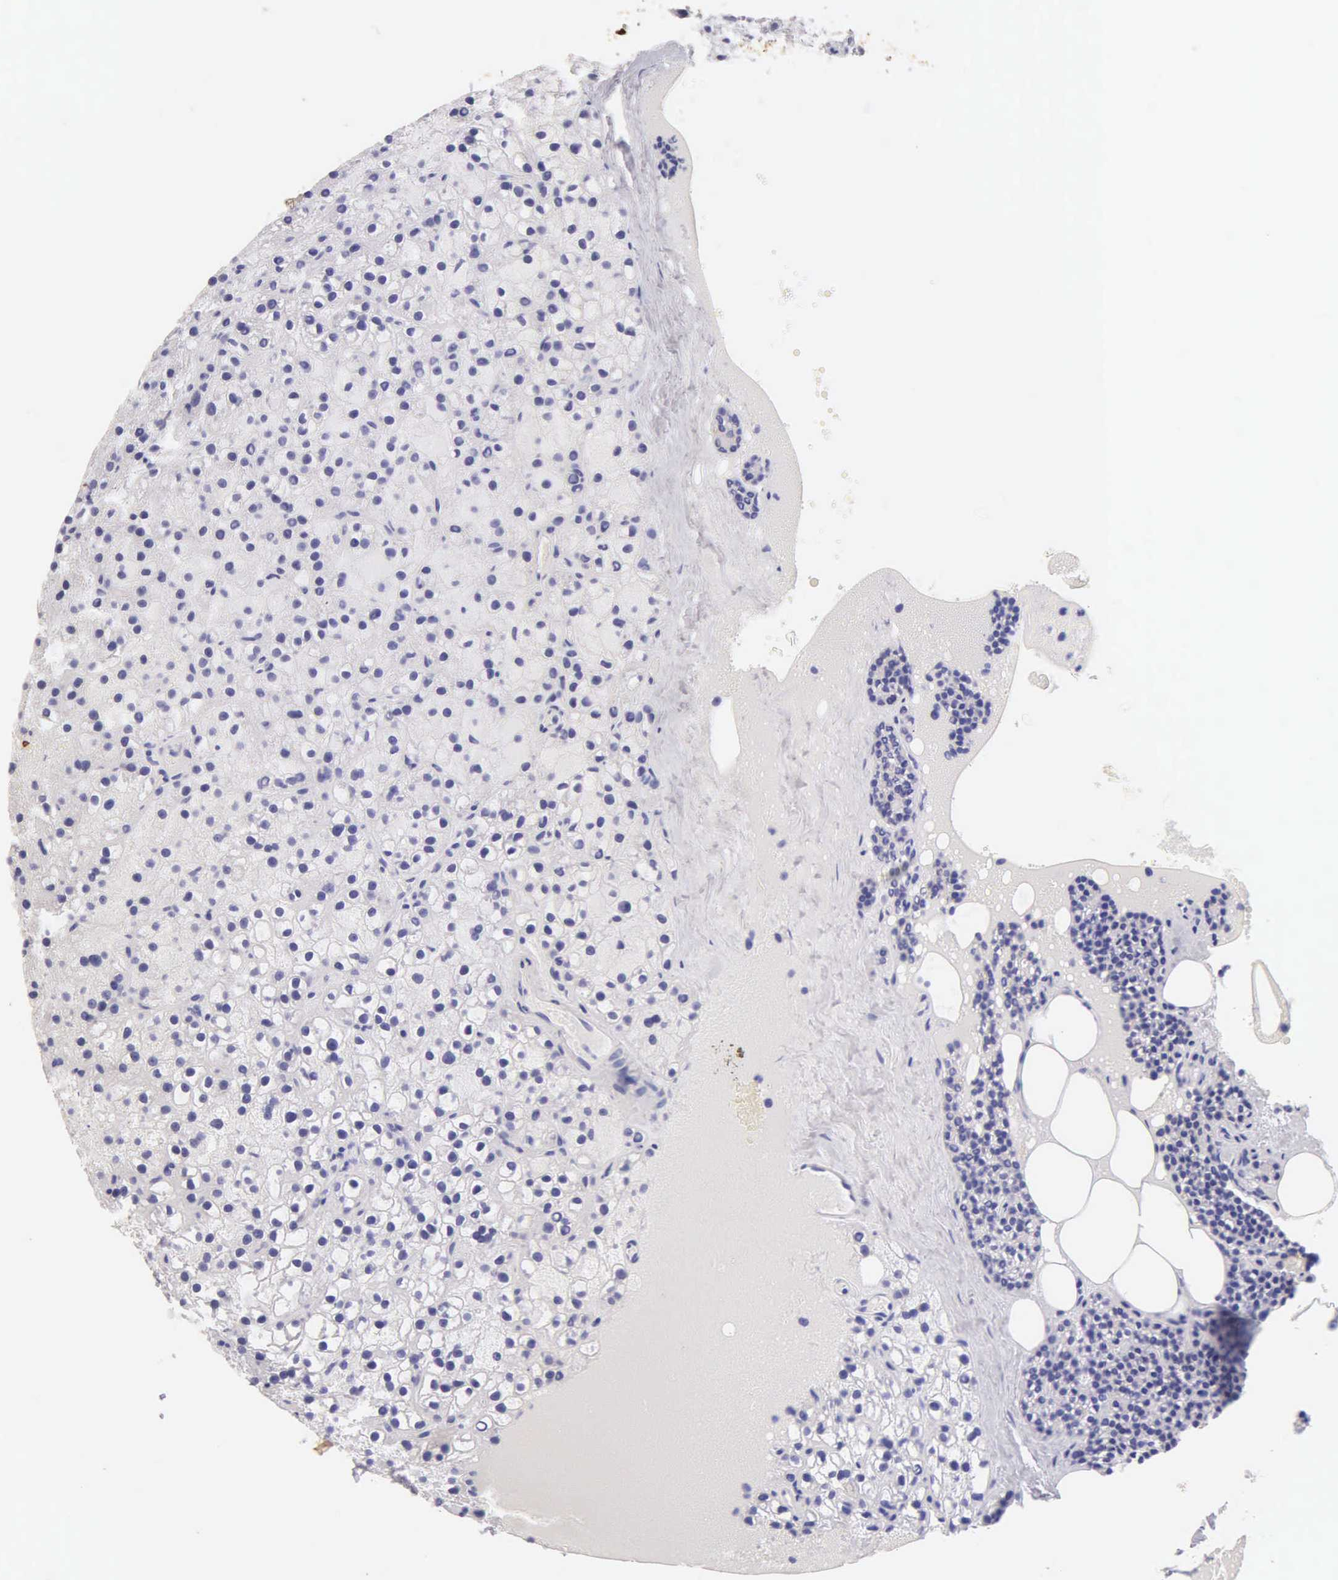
{"staining": {"intensity": "negative", "quantity": "none", "location": "none"}, "tissue": "parathyroid gland", "cell_type": "Glandular cells", "image_type": "normal", "snomed": [{"axis": "morphology", "description": "Normal tissue, NOS"}, {"axis": "topography", "description": "Parathyroid gland"}], "caption": "Histopathology image shows no protein positivity in glandular cells of benign parathyroid gland. (DAB (3,3'-diaminobenzidine) immunohistochemistry visualized using brightfield microscopy, high magnification).", "gene": "KRT17", "patient": {"sex": "female", "age": 71}}